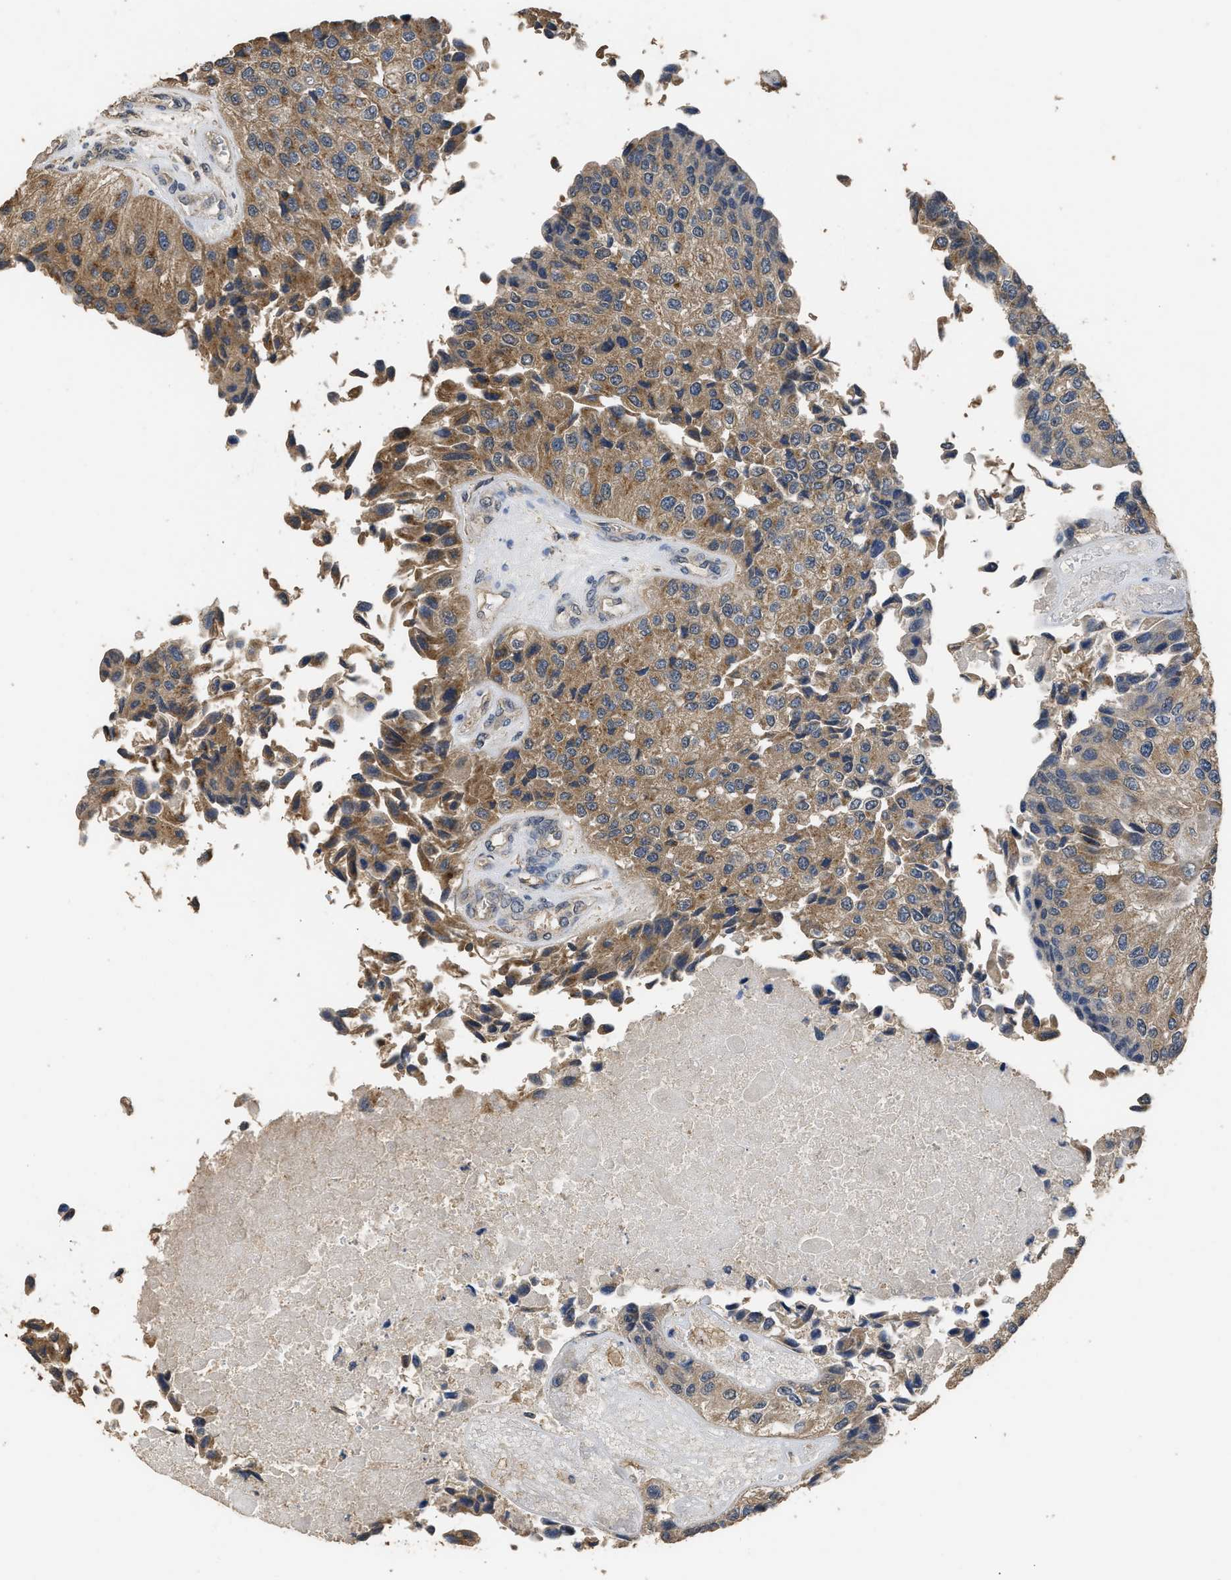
{"staining": {"intensity": "moderate", "quantity": ">75%", "location": "cytoplasmic/membranous"}, "tissue": "urothelial cancer", "cell_type": "Tumor cells", "image_type": "cancer", "snomed": [{"axis": "morphology", "description": "Urothelial carcinoma, High grade"}, {"axis": "topography", "description": "Kidney"}, {"axis": "topography", "description": "Urinary bladder"}], "caption": "A brown stain highlights moderate cytoplasmic/membranous expression of a protein in human urothelial carcinoma (high-grade) tumor cells. The staining was performed using DAB (3,3'-diaminobenzidine) to visualize the protein expression in brown, while the nuclei were stained in blue with hematoxylin (Magnification: 20x).", "gene": "SPINT2", "patient": {"sex": "male", "age": 77}}